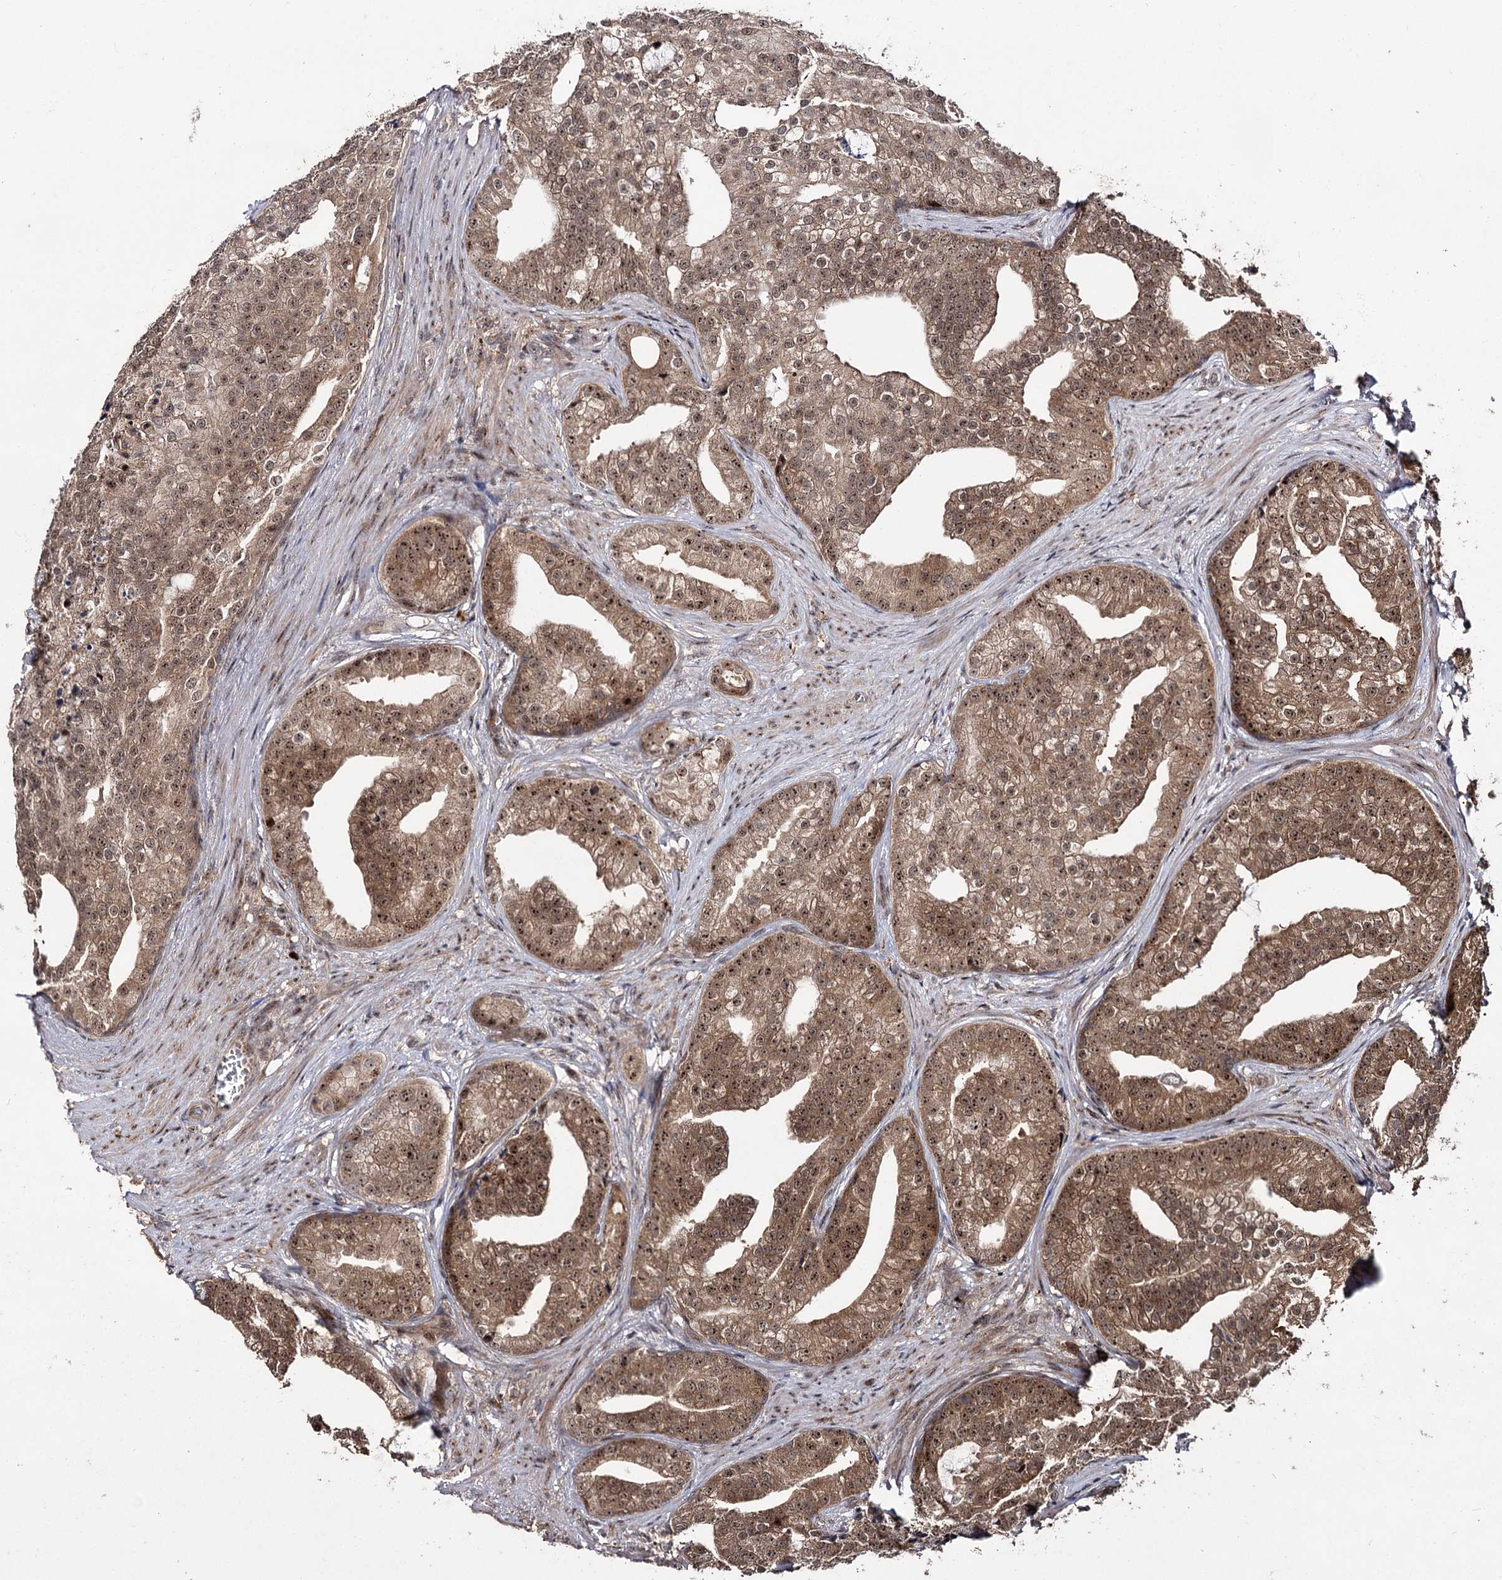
{"staining": {"intensity": "moderate", "quantity": ">75%", "location": "cytoplasmic/membranous,nuclear"}, "tissue": "prostate cancer", "cell_type": "Tumor cells", "image_type": "cancer", "snomed": [{"axis": "morphology", "description": "Adenocarcinoma, Low grade"}, {"axis": "topography", "description": "Prostate"}], "caption": "DAB (3,3'-diaminobenzidine) immunohistochemical staining of human prostate low-grade adenocarcinoma demonstrates moderate cytoplasmic/membranous and nuclear protein expression in about >75% of tumor cells.", "gene": "MKNK2", "patient": {"sex": "male", "age": 71}}